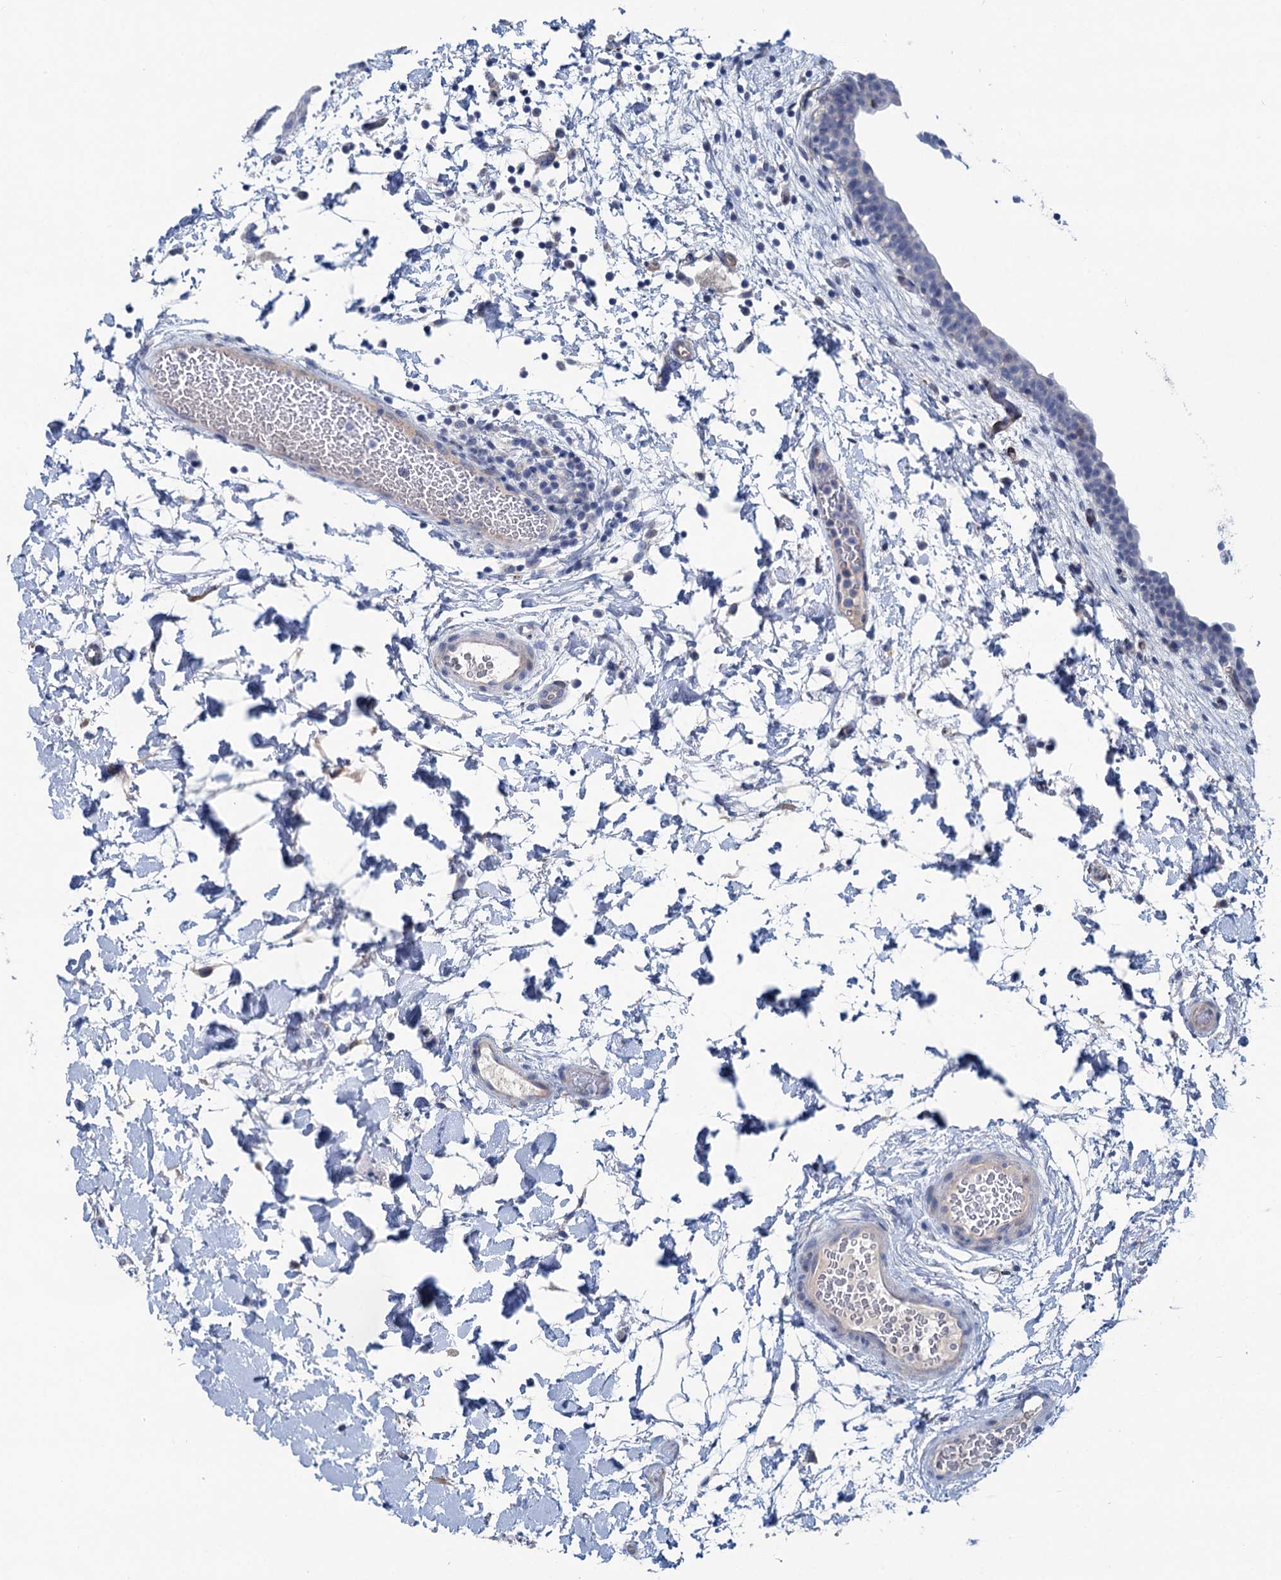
{"staining": {"intensity": "negative", "quantity": "none", "location": "none"}, "tissue": "urinary bladder", "cell_type": "Urothelial cells", "image_type": "normal", "snomed": [{"axis": "morphology", "description": "Normal tissue, NOS"}, {"axis": "topography", "description": "Urinary bladder"}], "caption": "Immunohistochemistry (IHC) photomicrograph of benign human urinary bladder stained for a protein (brown), which reveals no expression in urothelial cells. The staining is performed using DAB brown chromogen with nuclei counter-stained in using hematoxylin.", "gene": "CHDH", "patient": {"sex": "male", "age": 83}}